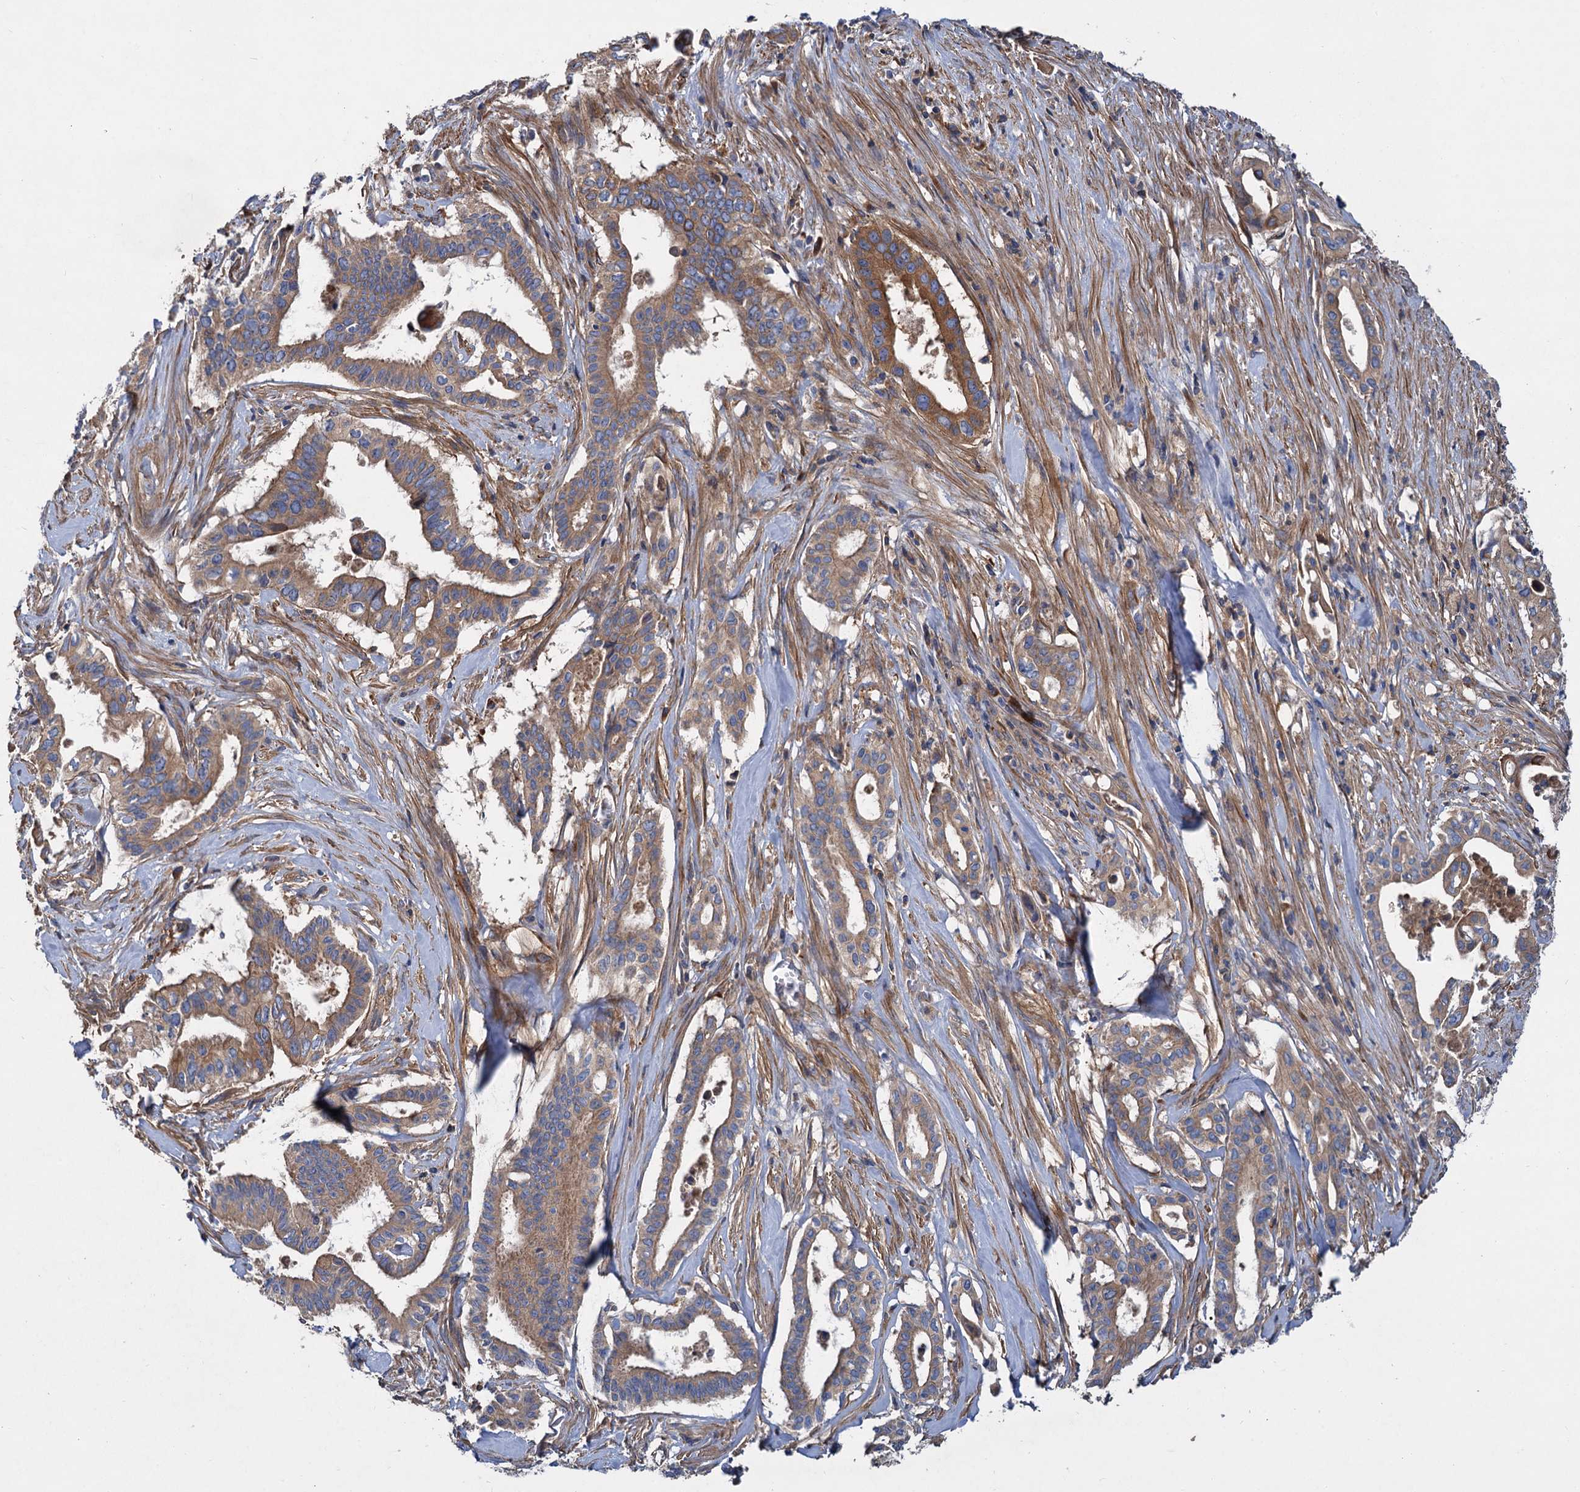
{"staining": {"intensity": "moderate", "quantity": ">75%", "location": "cytoplasmic/membranous"}, "tissue": "pancreatic cancer", "cell_type": "Tumor cells", "image_type": "cancer", "snomed": [{"axis": "morphology", "description": "Adenocarcinoma, NOS"}, {"axis": "topography", "description": "Pancreas"}], "caption": "Adenocarcinoma (pancreatic) stained with a brown dye reveals moderate cytoplasmic/membranous positive expression in about >75% of tumor cells.", "gene": "ALKBH7", "patient": {"sex": "female", "age": 77}}